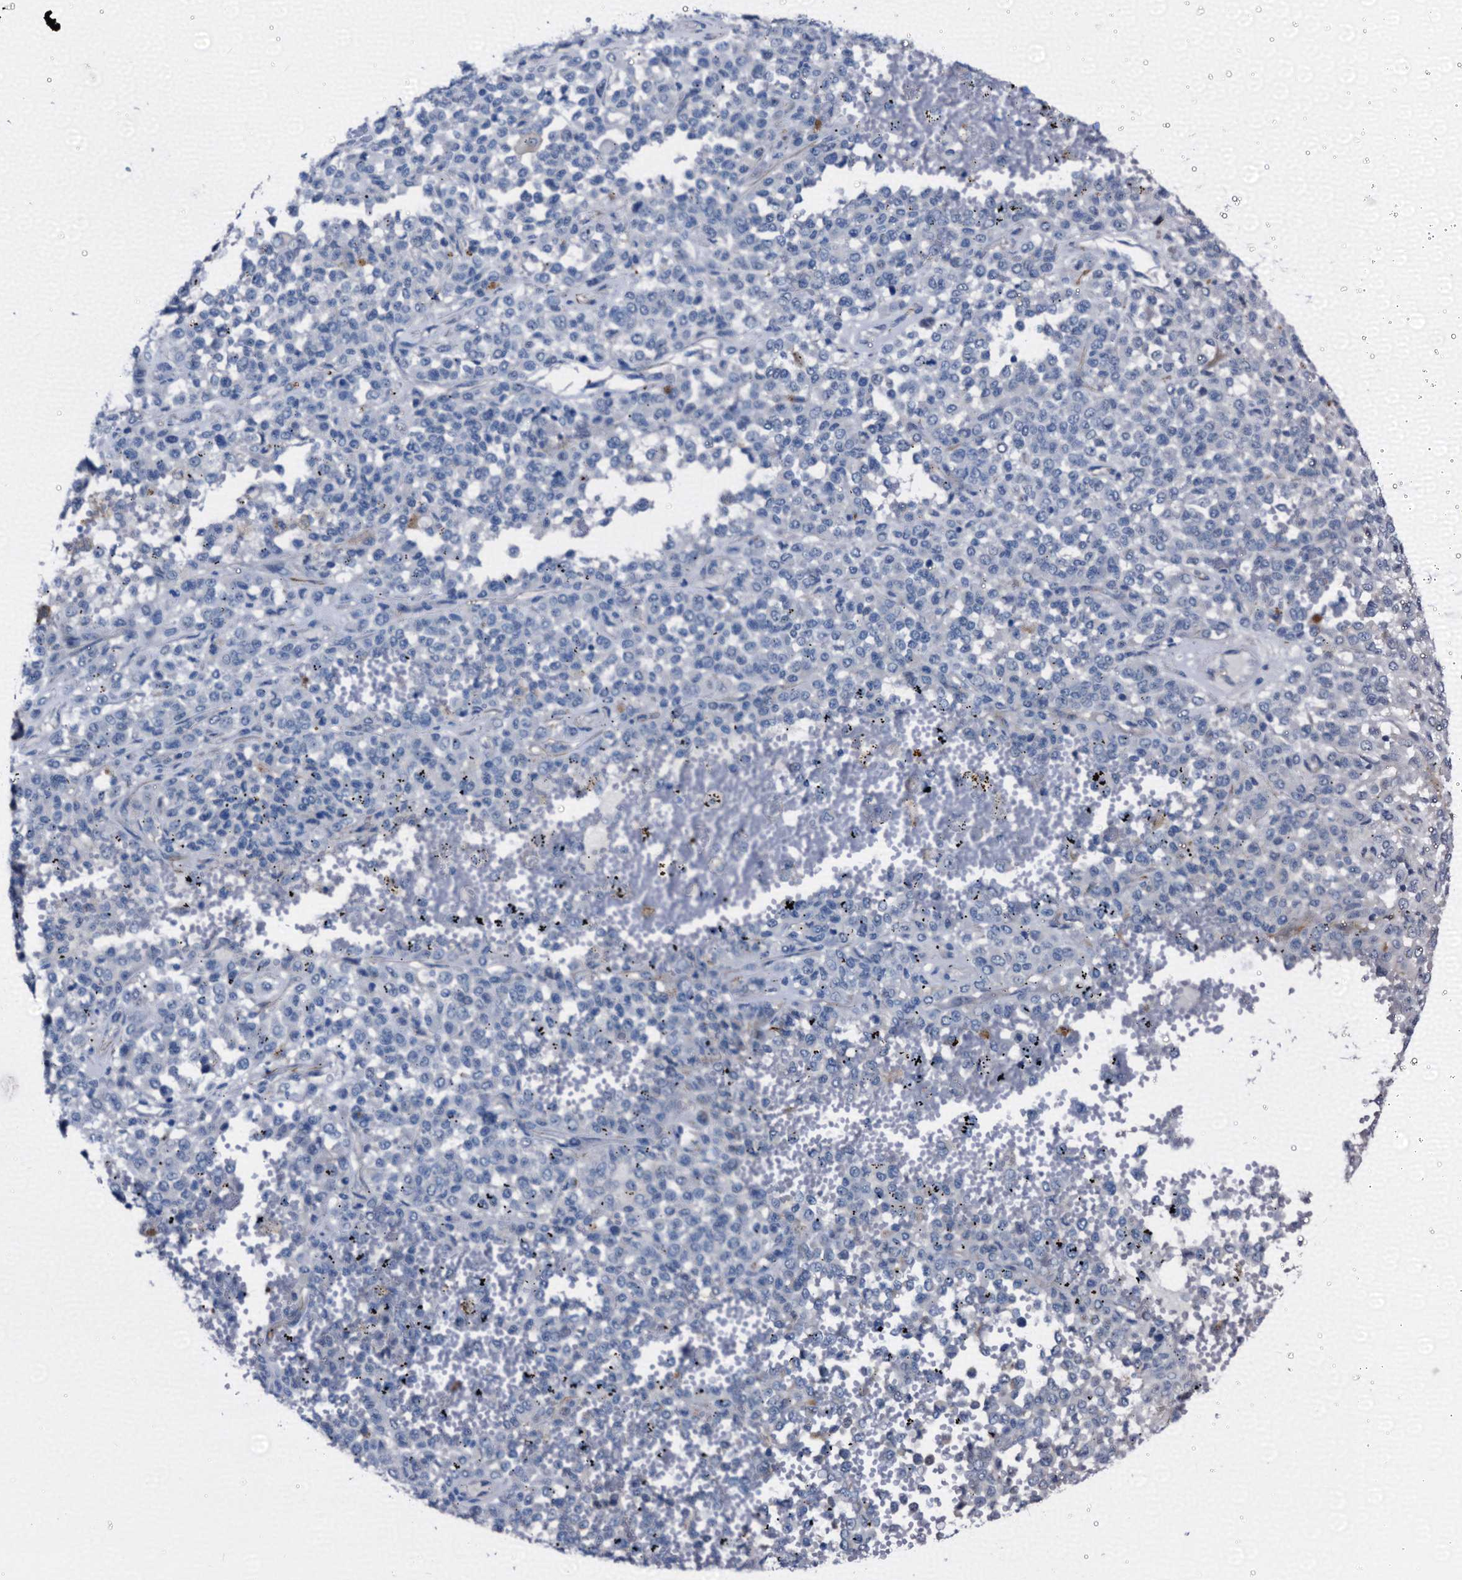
{"staining": {"intensity": "weak", "quantity": "<25%", "location": "nuclear"}, "tissue": "melanoma", "cell_type": "Tumor cells", "image_type": "cancer", "snomed": [{"axis": "morphology", "description": "Malignant melanoma, Metastatic site"}, {"axis": "topography", "description": "Pancreas"}], "caption": "An IHC micrograph of malignant melanoma (metastatic site) is shown. There is no staining in tumor cells of malignant melanoma (metastatic site).", "gene": "EMG1", "patient": {"sex": "female", "age": 30}}